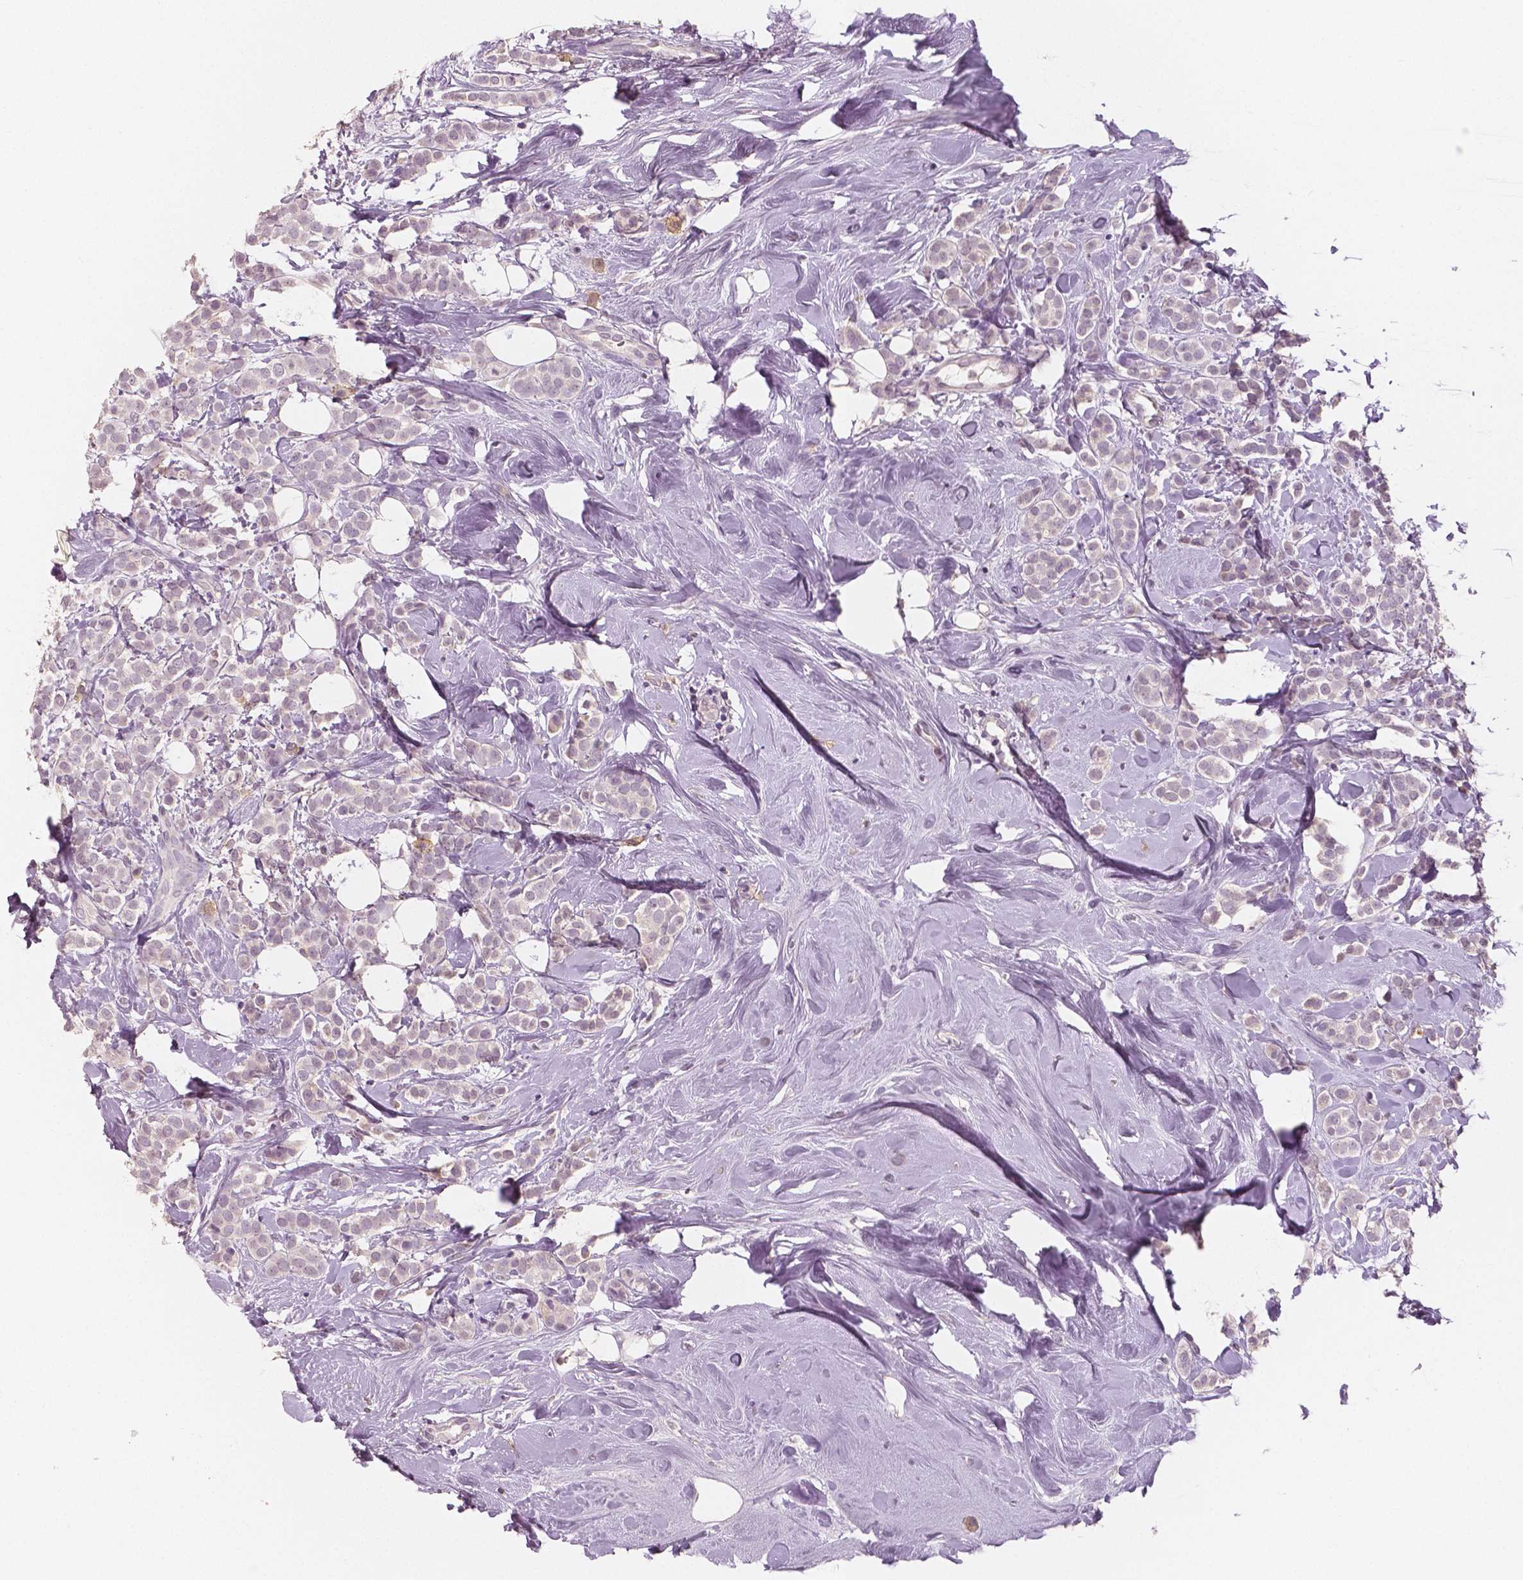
{"staining": {"intensity": "negative", "quantity": "none", "location": "none"}, "tissue": "breast cancer", "cell_type": "Tumor cells", "image_type": "cancer", "snomed": [{"axis": "morphology", "description": "Lobular carcinoma"}, {"axis": "topography", "description": "Breast"}], "caption": "DAB (3,3'-diaminobenzidine) immunohistochemical staining of human breast lobular carcinoma reveals no significant expression in tumor cells.", "gene": "KIT", "patient": {"sex": "female", "age": 49}}